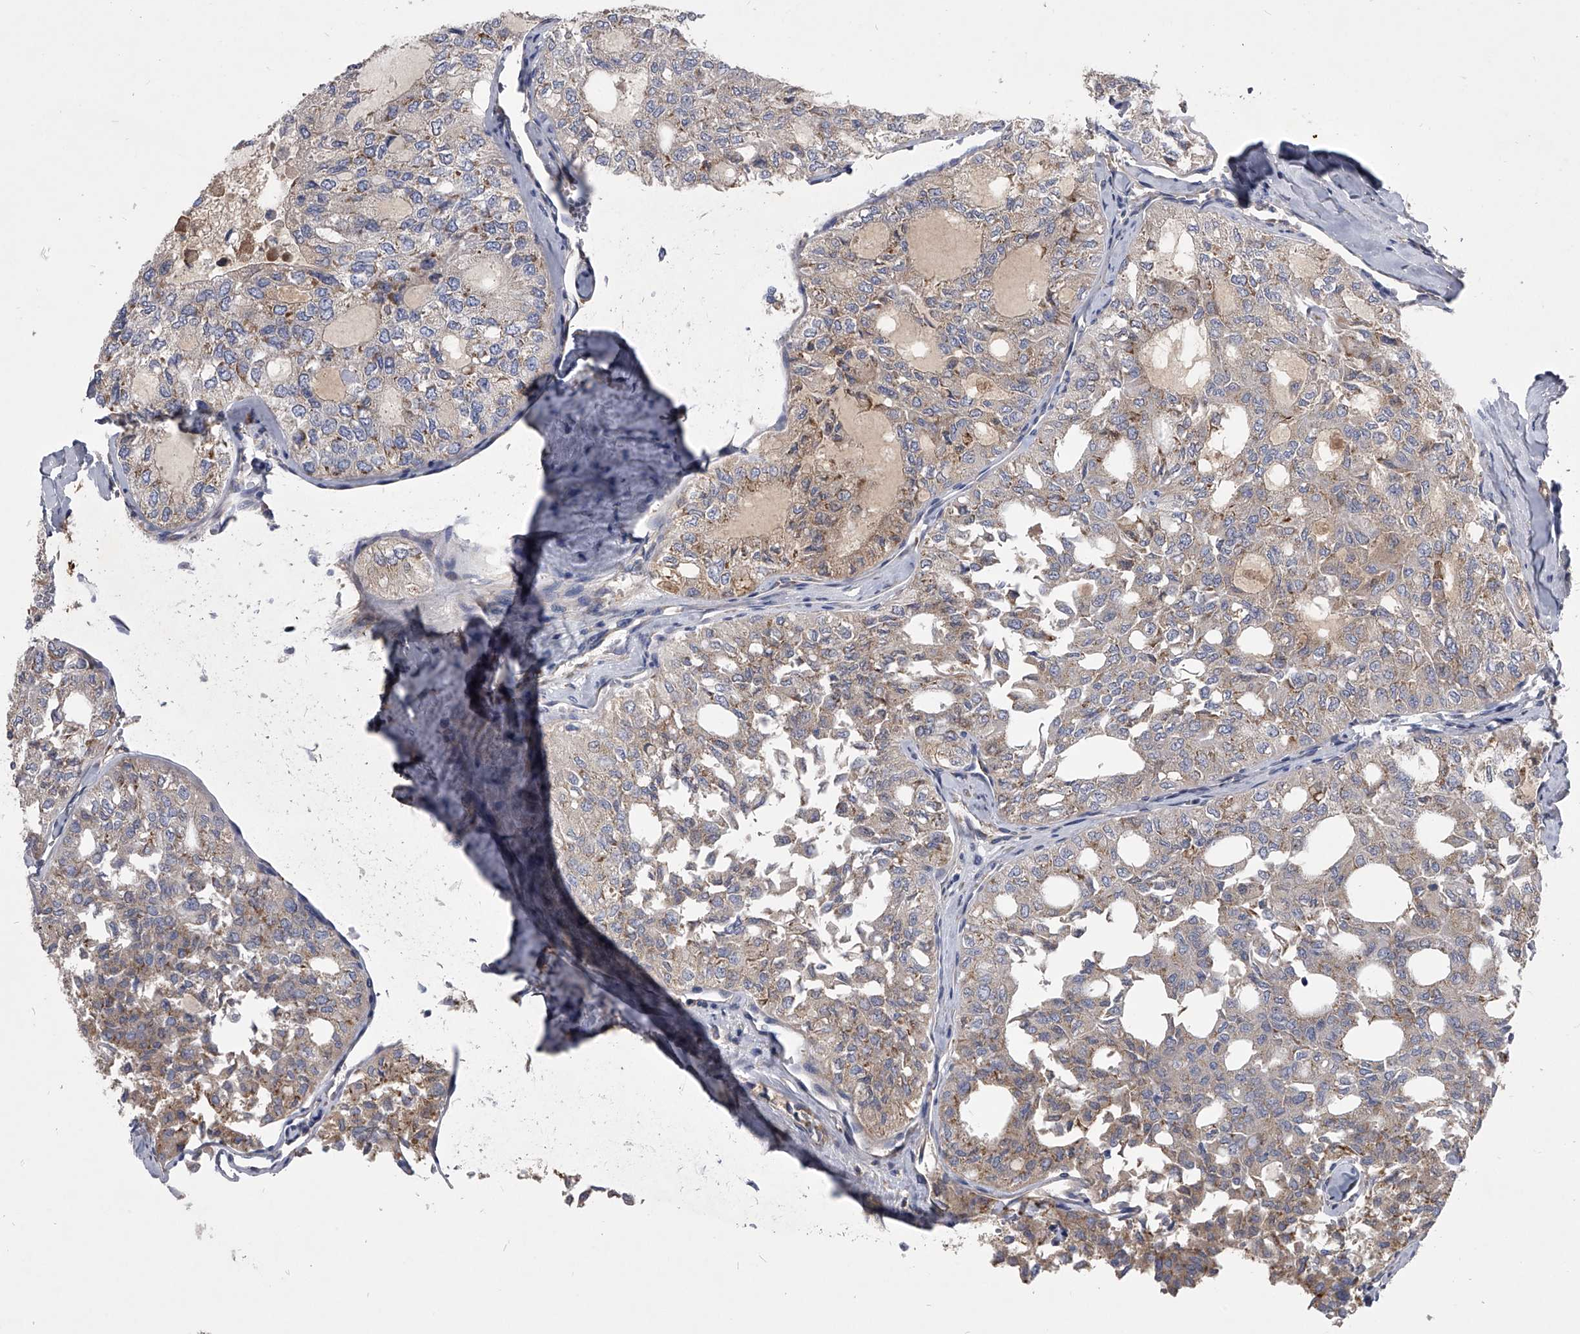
{"staining": {"intensity": "weak", "quantity": "25%-75%", "location": "cytoplasmic/membranous"}, "tissue": "thyroid cancer", "cell_type": "Tumor cells", "image_type": "cancer", "snomed": [{"axis": "morphology", "description": "Follicular adenoma carcinoma, NOS"}, {"axis": "topography", "description": "Thyroid gland"}], "caption": "Tumor cells exhibit low levels of weak cytoplasmic/membranous positivity in approximately 25%-75% of cells in human thyroid cancer (follicular adenoma carcinoma).", "gene": "CCR4", "patient": {"sex": "male", "age": 75}}